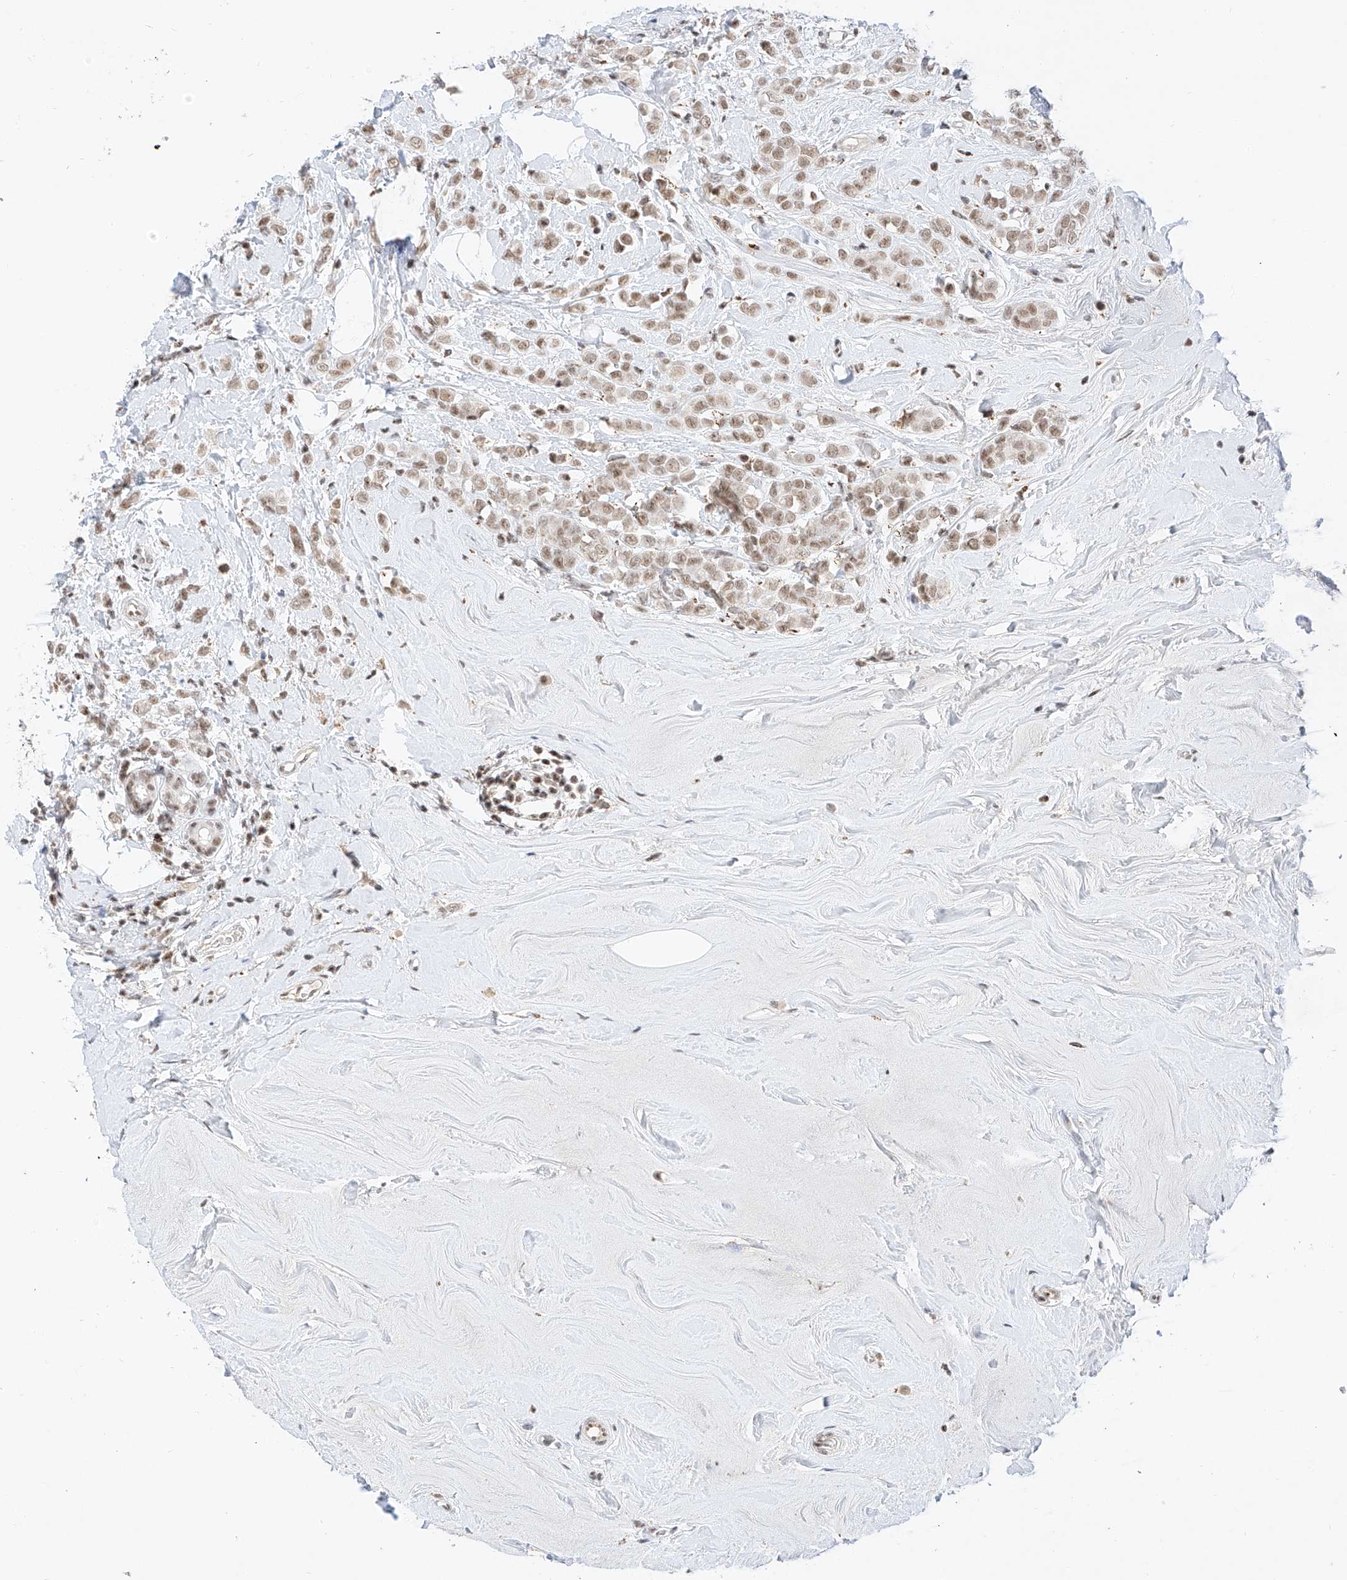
{"staining": {"intensity": "moderate", "quantity": ">75%", "location": "nuclear"}, "tissue": "breast cancer", "cell_type": "Tumor cells", "image_type": "cancer", "snomed": [{"axis": "morphology", "description": "Lobular carcinoma"}, {"axis": "topography", "description": "Breast"}], "caption": "Immunohistochemistry (IHC) of human breast cancer reveals medium levels of moderate nuclear positivity in approximately >75% of tumor cells.", "gene": "NRF1", "patient": {"sex": "female", "age": 47}}